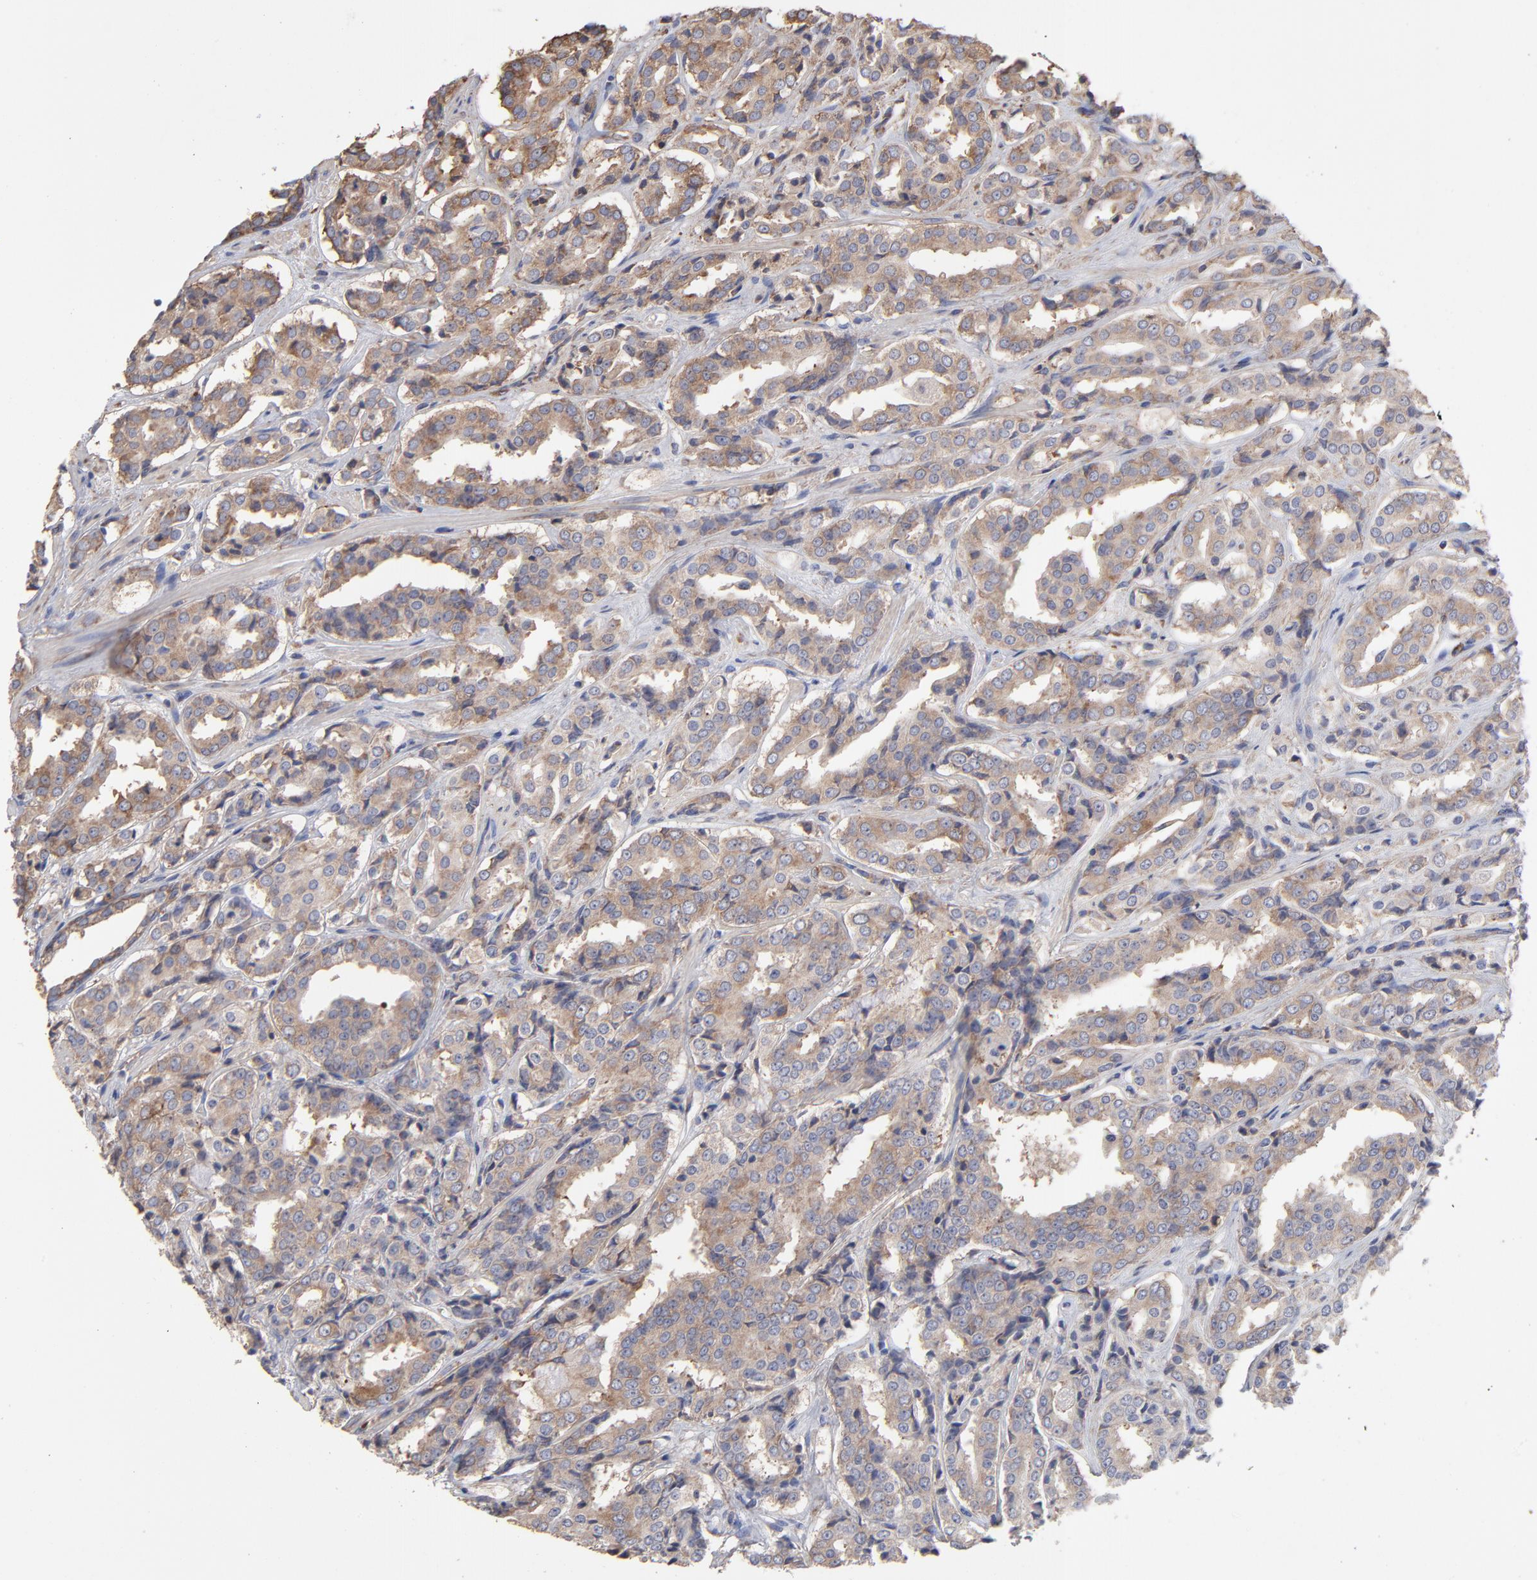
{"staining": {"intensity": "weak", "quantity": ">75%", "location": "cytoplasmic/membranous"}, "tissue": "prostate cancer", "cell_type": "Tumor cells", "image_type": "cancer", "snomed": [{"axis": "morphology", "description": "Adenocarcinoma, Medium grade"}, {"axis": "topography", "description": "Prostate"}], "caption": "This is an image of immunohistochemistry staining of prostate cancer (medium-grade adenocarcinoma), which shows weak positivity in the cytoplasmic/membranous of tumor cells.", "gene": "RPL3", "patient": {"sex": "male", "age": 60}}